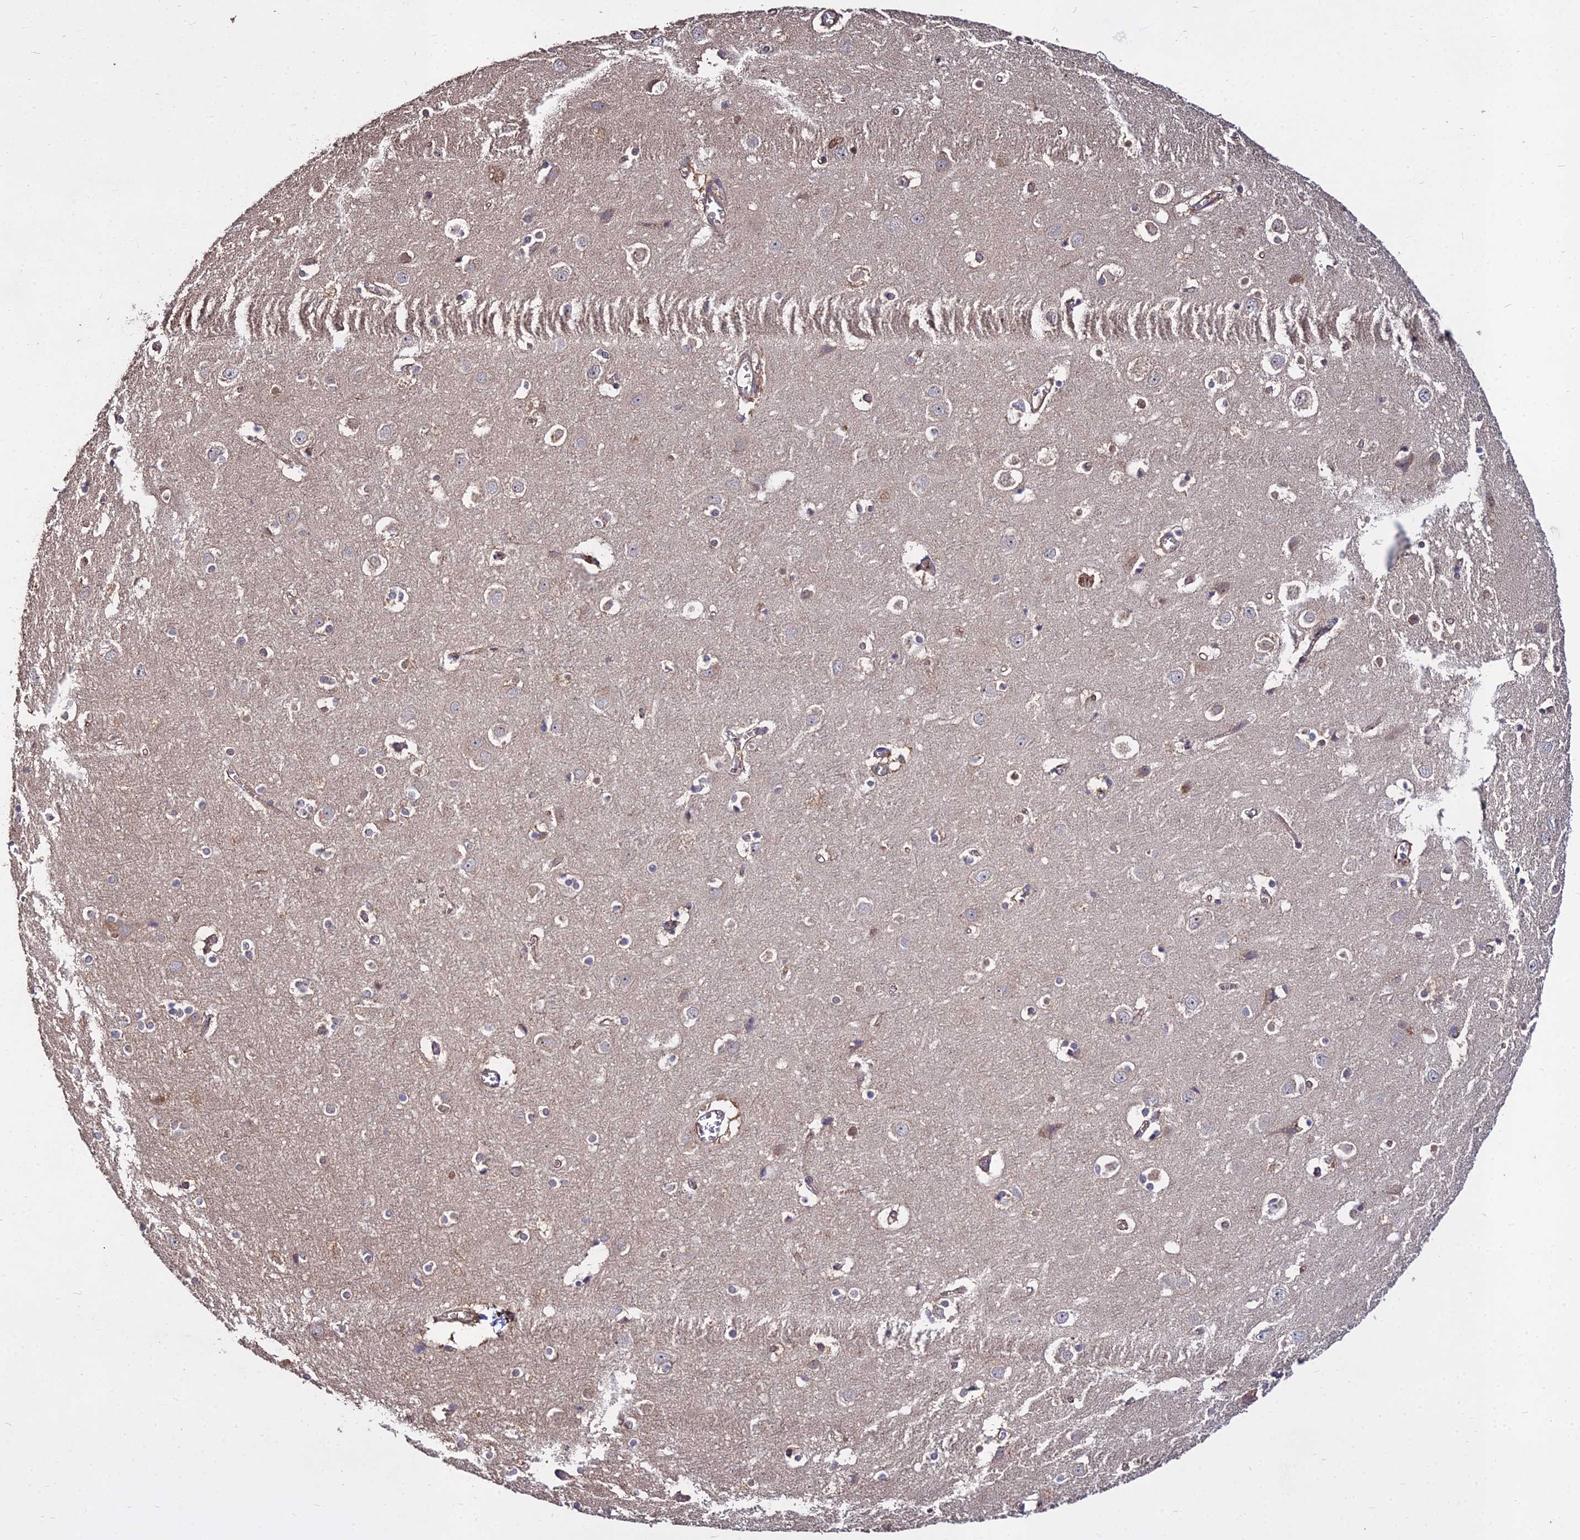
{"staining": {"intensity": "moderate", "quantity": "25%-75%", "location": "cytoplasmic/membranous"}, "tissue": "cerebral cortex", "cell_type": "Endothelial cells", "image_type": "normal", "snomed": [{"axis": "morphology", "description": "Normal tissue, NOS"}, {"axis": "topography", "description": "Cerebral cortex"}], "caption": "Immunohistochemistry photomicrograph of benign human cerebral cortex stained for a protein (brown), which exhibits medium levels of moderate cytoplasmic/membranous positivity in about 25%-75% of endothelial cells.", "gene": "GRTP1", "patient": {"sex": "male", "age": 54}}